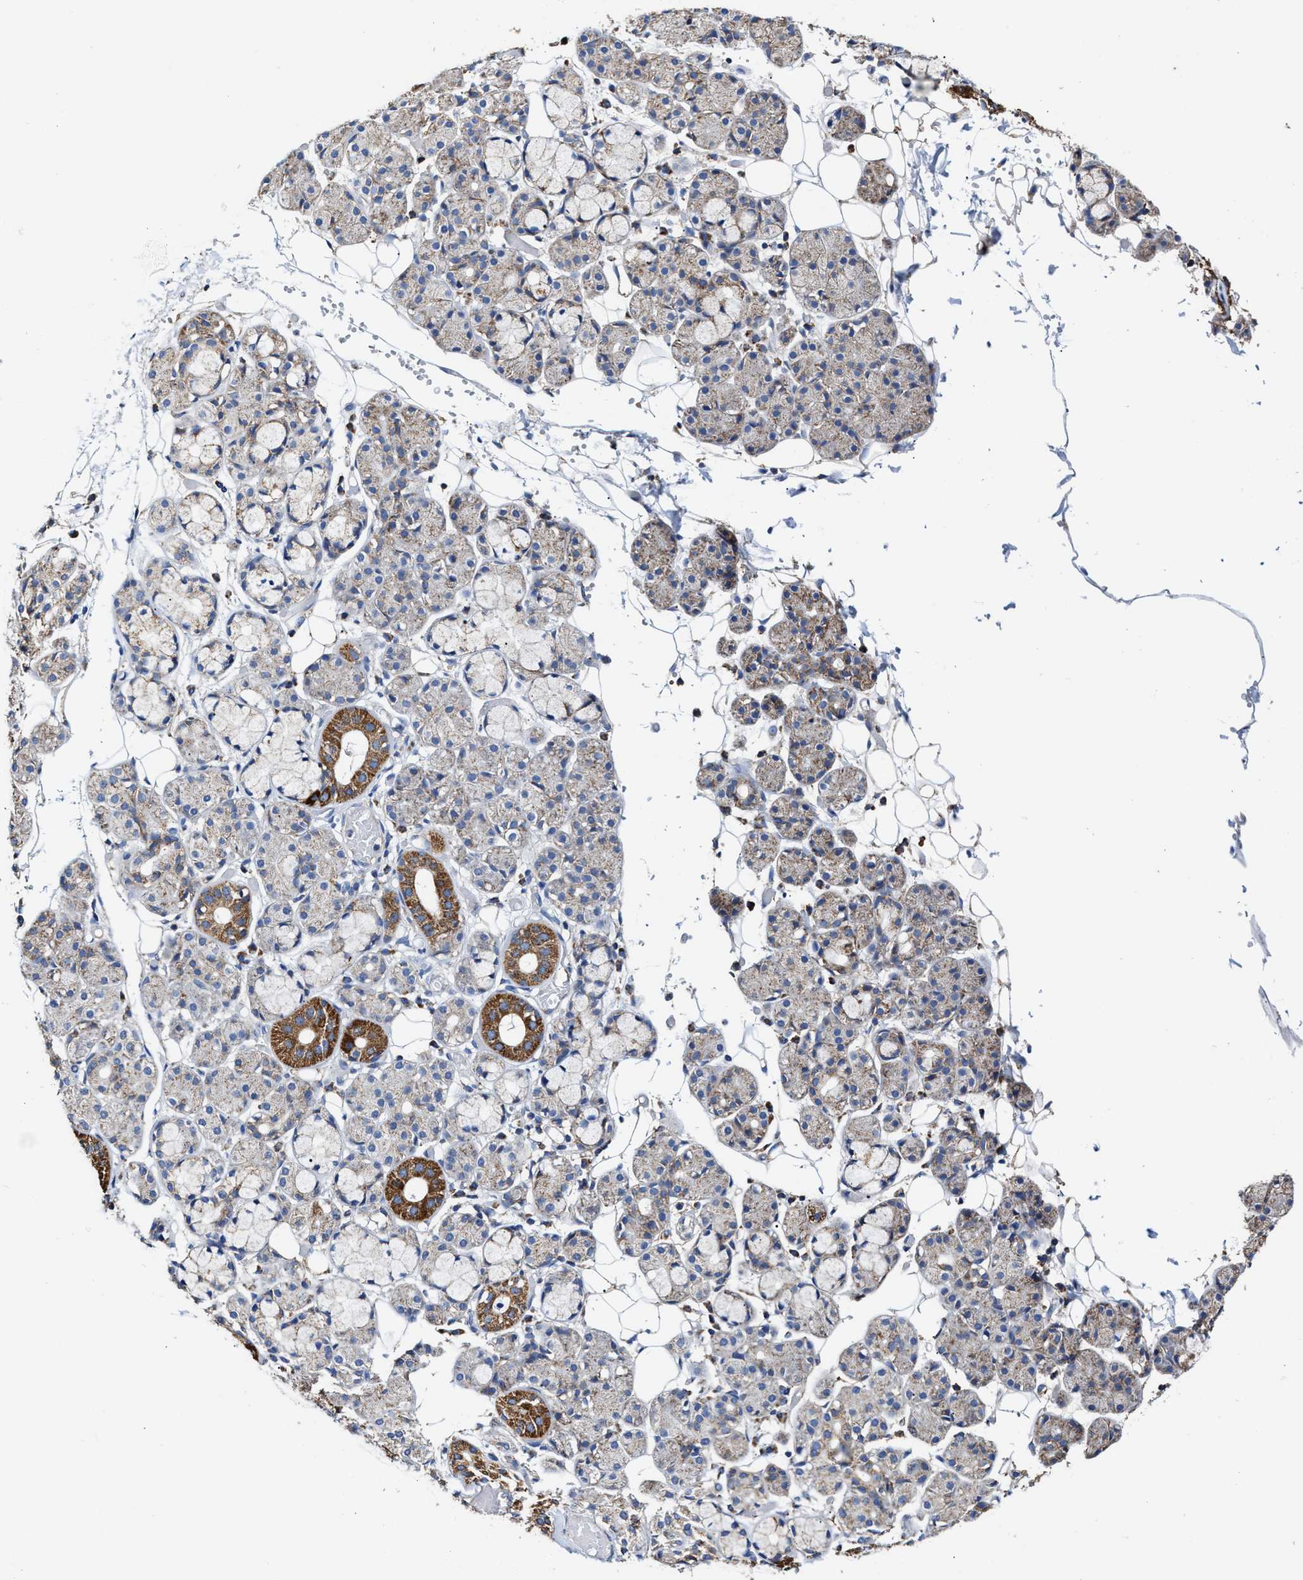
{"staining": {"intensity": "moderate", "quantity": "25%-75%", "location": "cytoplasmic/membranous"}, "tissue": "salivary gland", "cell_type": "Glandular cells", "image_type": "normal", "snomed": [{"axis": "morphology", "description": "Normal tissue, NOS"}, {"axis": "topography", "description": "Salivary gland"}], "caption": "Immunohistochemistry (IHC) of normal salivary gland reveals medium levels of moderate cytoplasmic/membranous staining in about 25%-75% of glandular cells.", "gene": "MECR", "patient": {"sex": "male", "age": 63}}